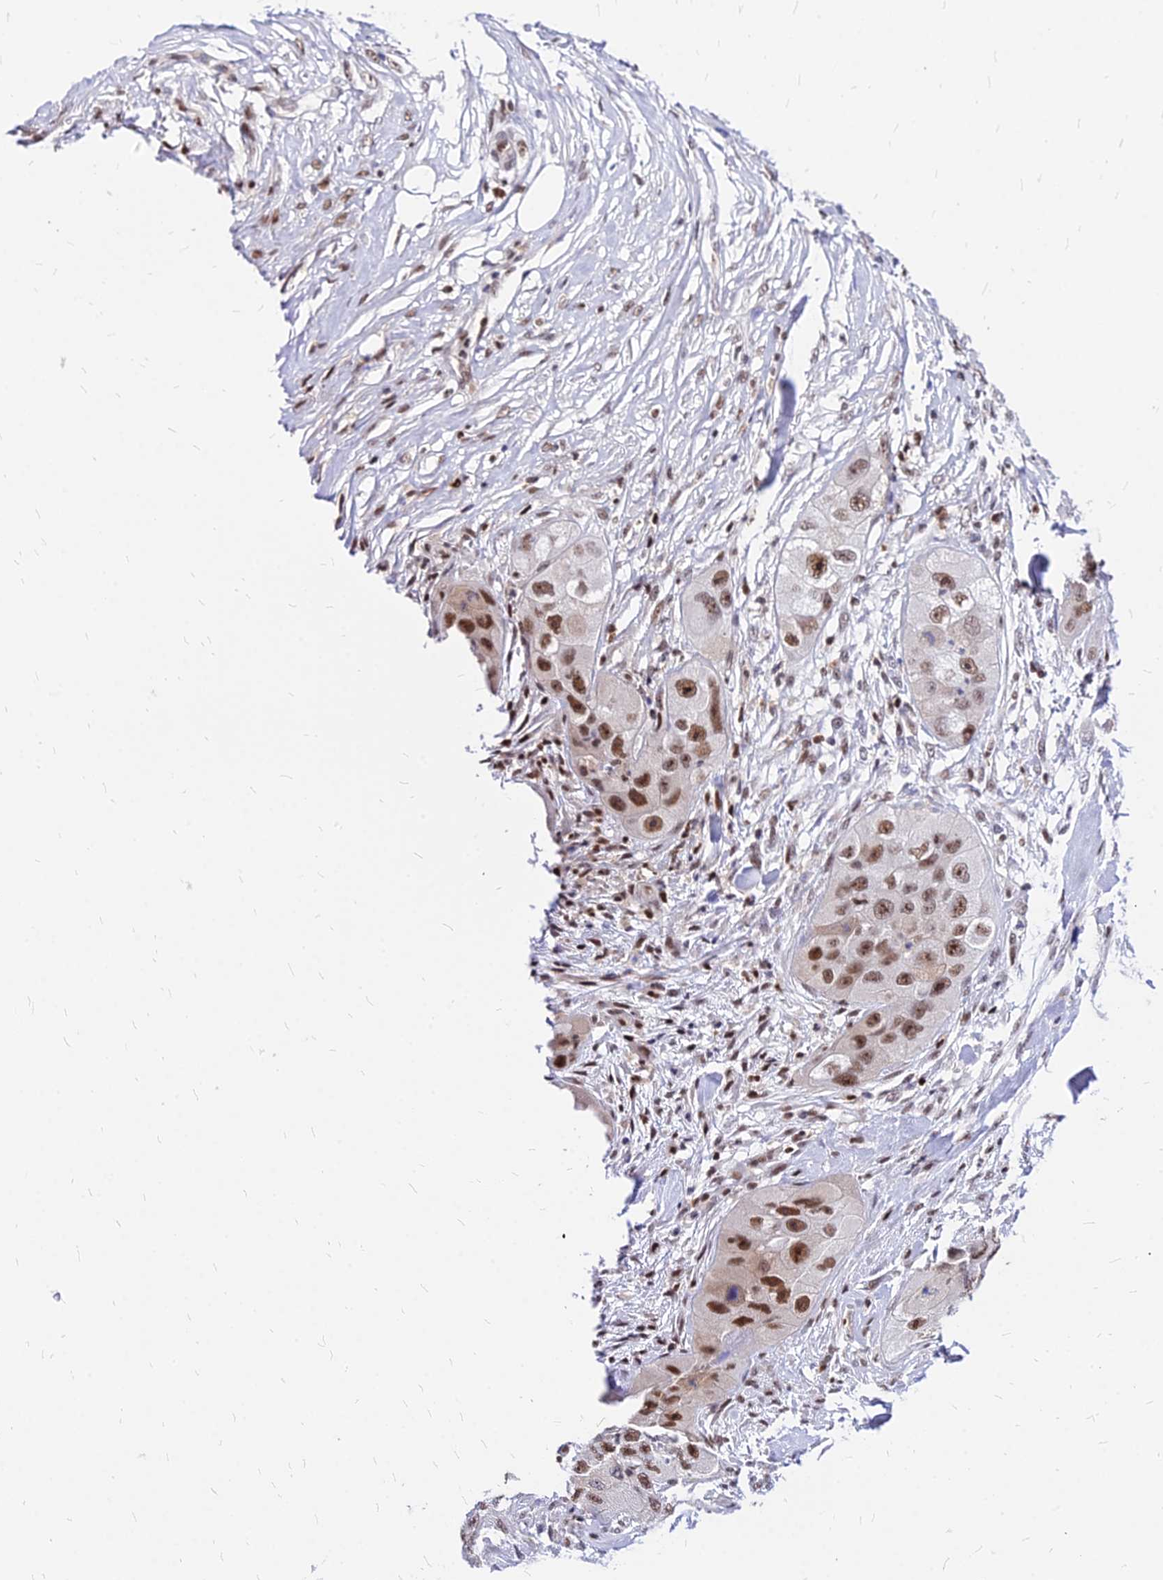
{"staining": {"intensity": "moderate", "quantity": ">75%", "location": "nuclear"}, "tissue": "skin cancer", "cell_type": "Tumor cells", "image_type": "cancer", "snomed": [{"axis": "morphology", "description": "Squamous cell carcinoma, NOS"}, {"axis": "topography", "description": "Skin"}, {"axis": "topography", "description": "Subcutis"}], "caption": "An IHC micrograph of neoplastic tissue is shown. Protein staining in brown labels moderate nuclear positivity in skin cancer within tumor cells.", "gene": "PAXX", "patient": {"sex": "male", "age": 73}}